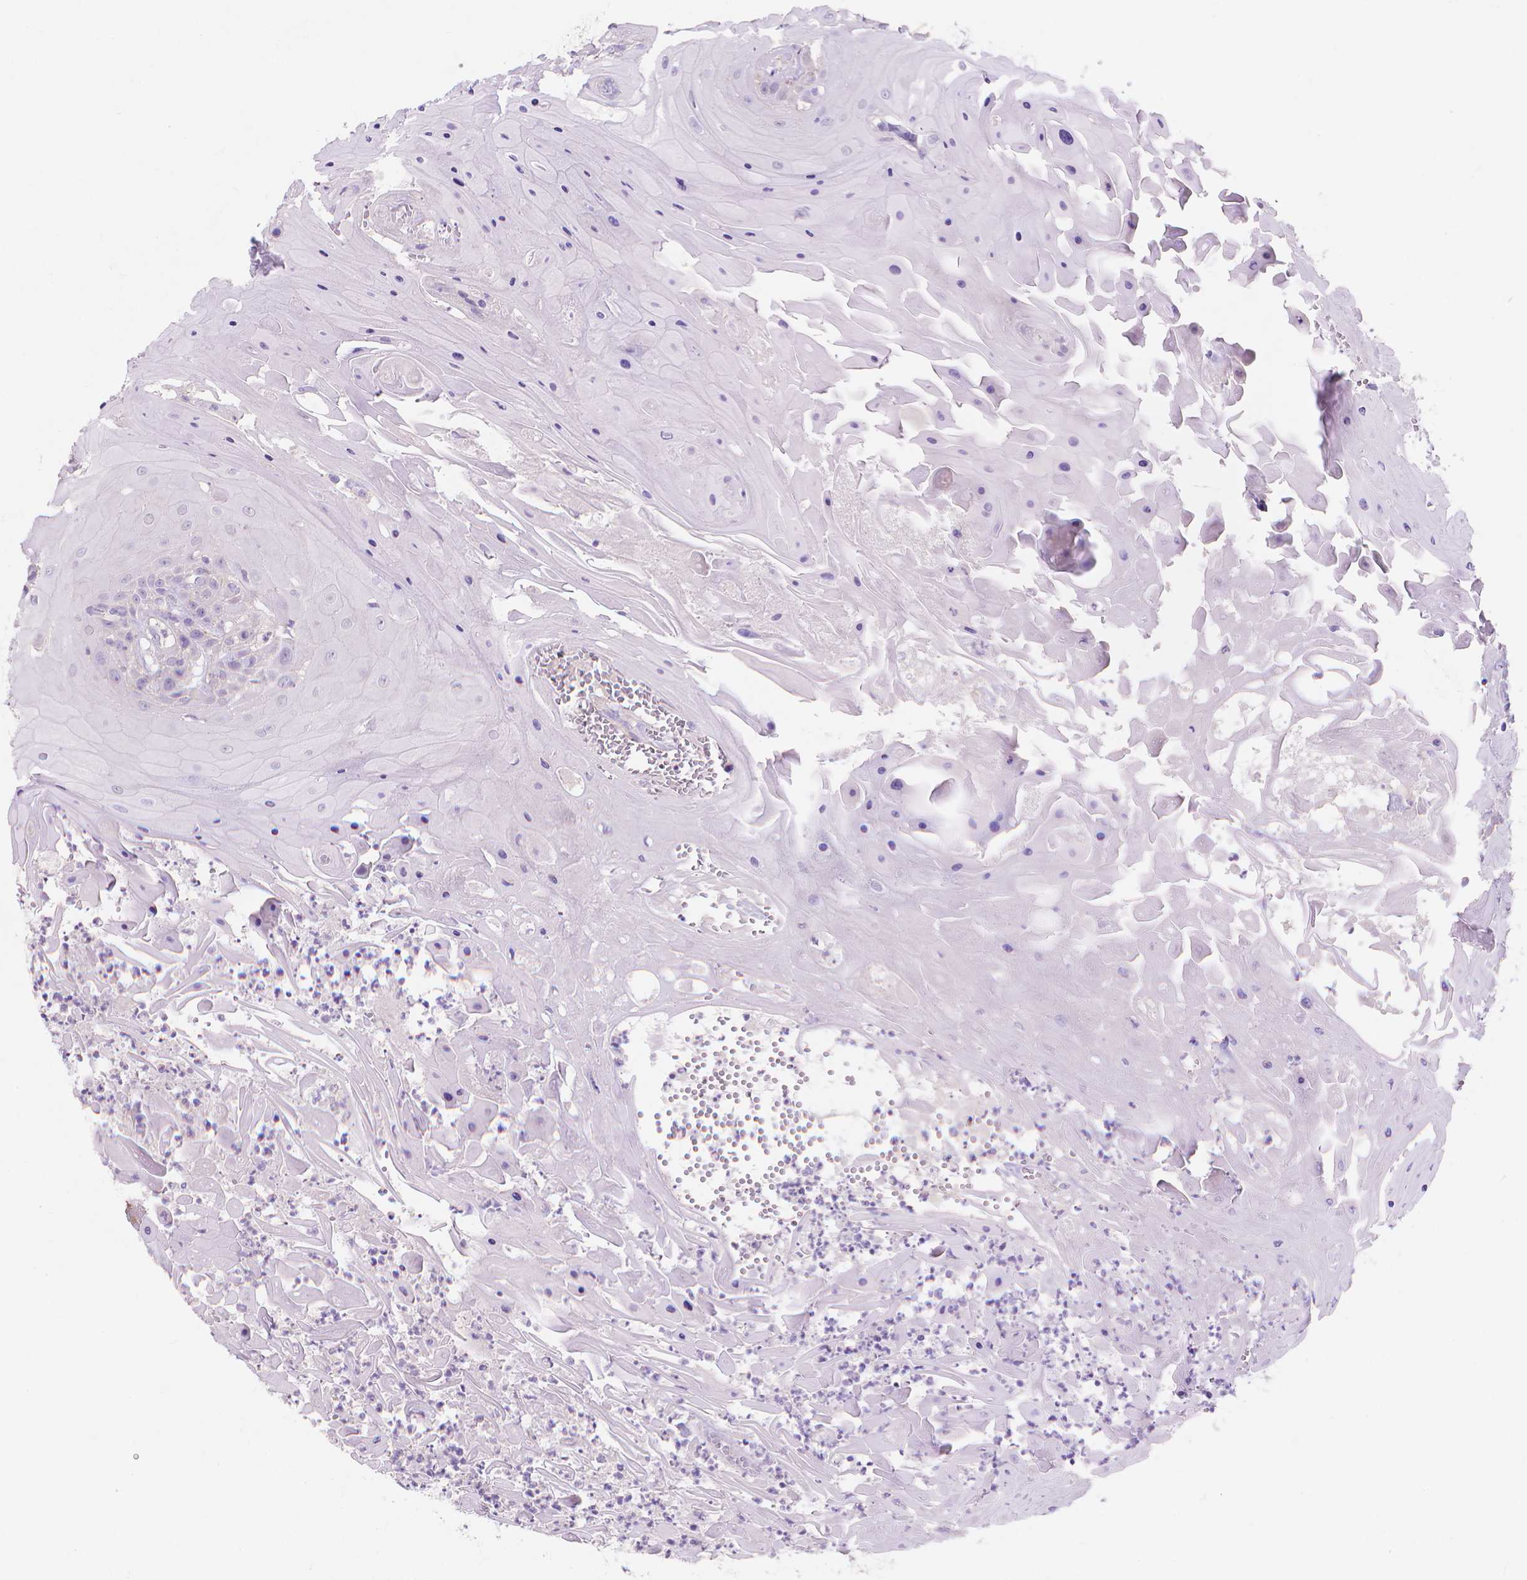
{"staining": {"intensity": "negative", "quantity": "none", "location": "none"}, "tissue": "head and neck cancer", "cell_type": "Tumor cells", "image_type": "cancer", "snomed": [{"axis": "morphology", "description": "Squamous cell carcinoma, NOS"}, {"axis": "topography", "description": "Skin"}, {"axis": "topography", "description": "Head-Neck"}], "caption": "The image displays no staining of tumor cells in squamous cell carcinoma (head and neck).", "gene": "MBLAC1", "patient": {"sex": "male", "age": 80}}